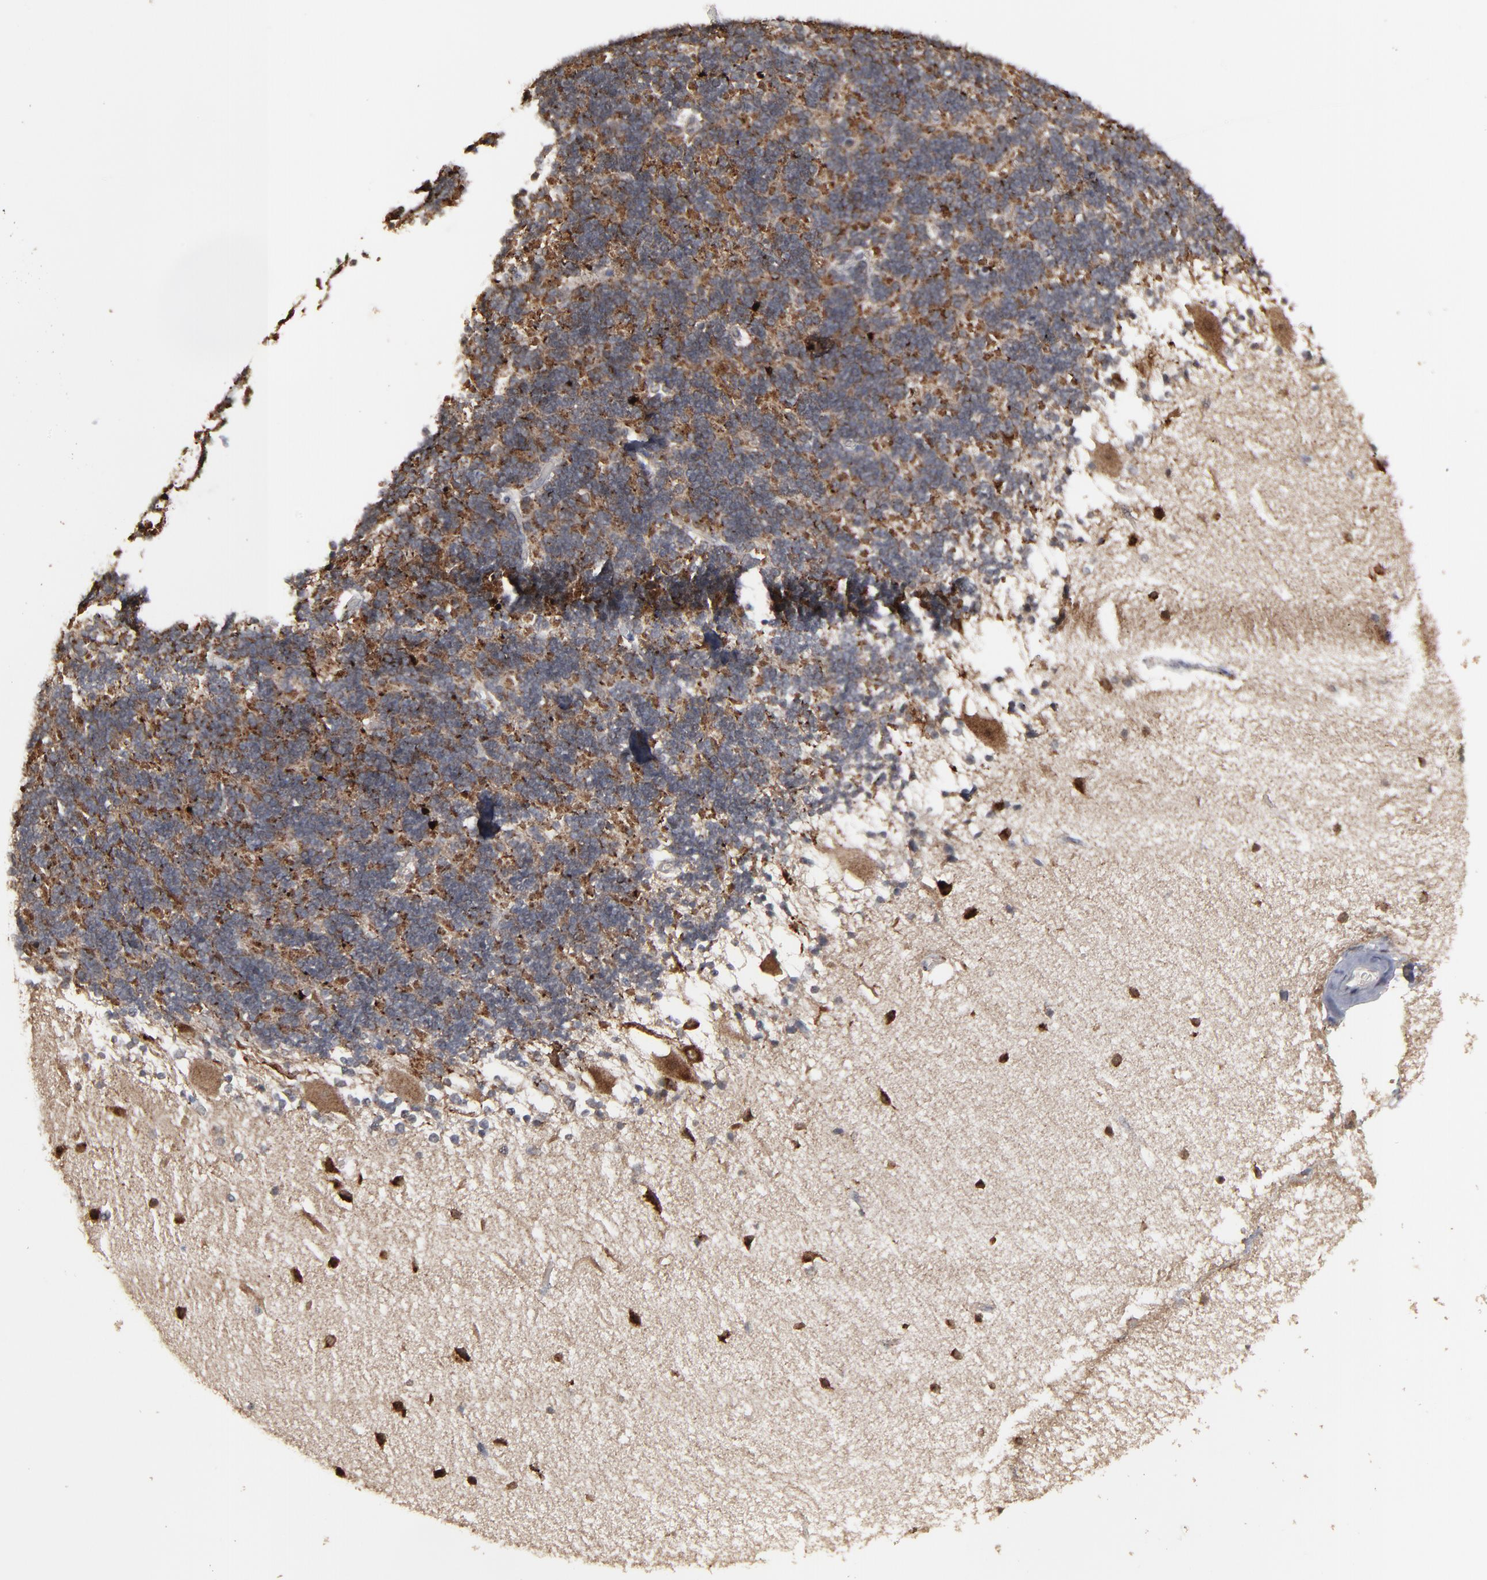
{"staining": {"intensity": "moderate", "quantity": "25%-75%", "location": "cytoplasmic/membranous"}, "tissue": "cerebellum", "cell_type": "Cells in granular layer", "image_type": "normal", "snomed": [{"axis": "morphology", "description": "Normal tissue, NOS"}, {"axis": "topography", "description": "Cerebellum"}], "caption": "A brown stain highlights moderate cytoplasmic/membranous expression of a protein in cells in granular layer of unremarkable cerebellum.", "gene": "SLC22A17", "patient": {"sex": "female", "age": 54}}